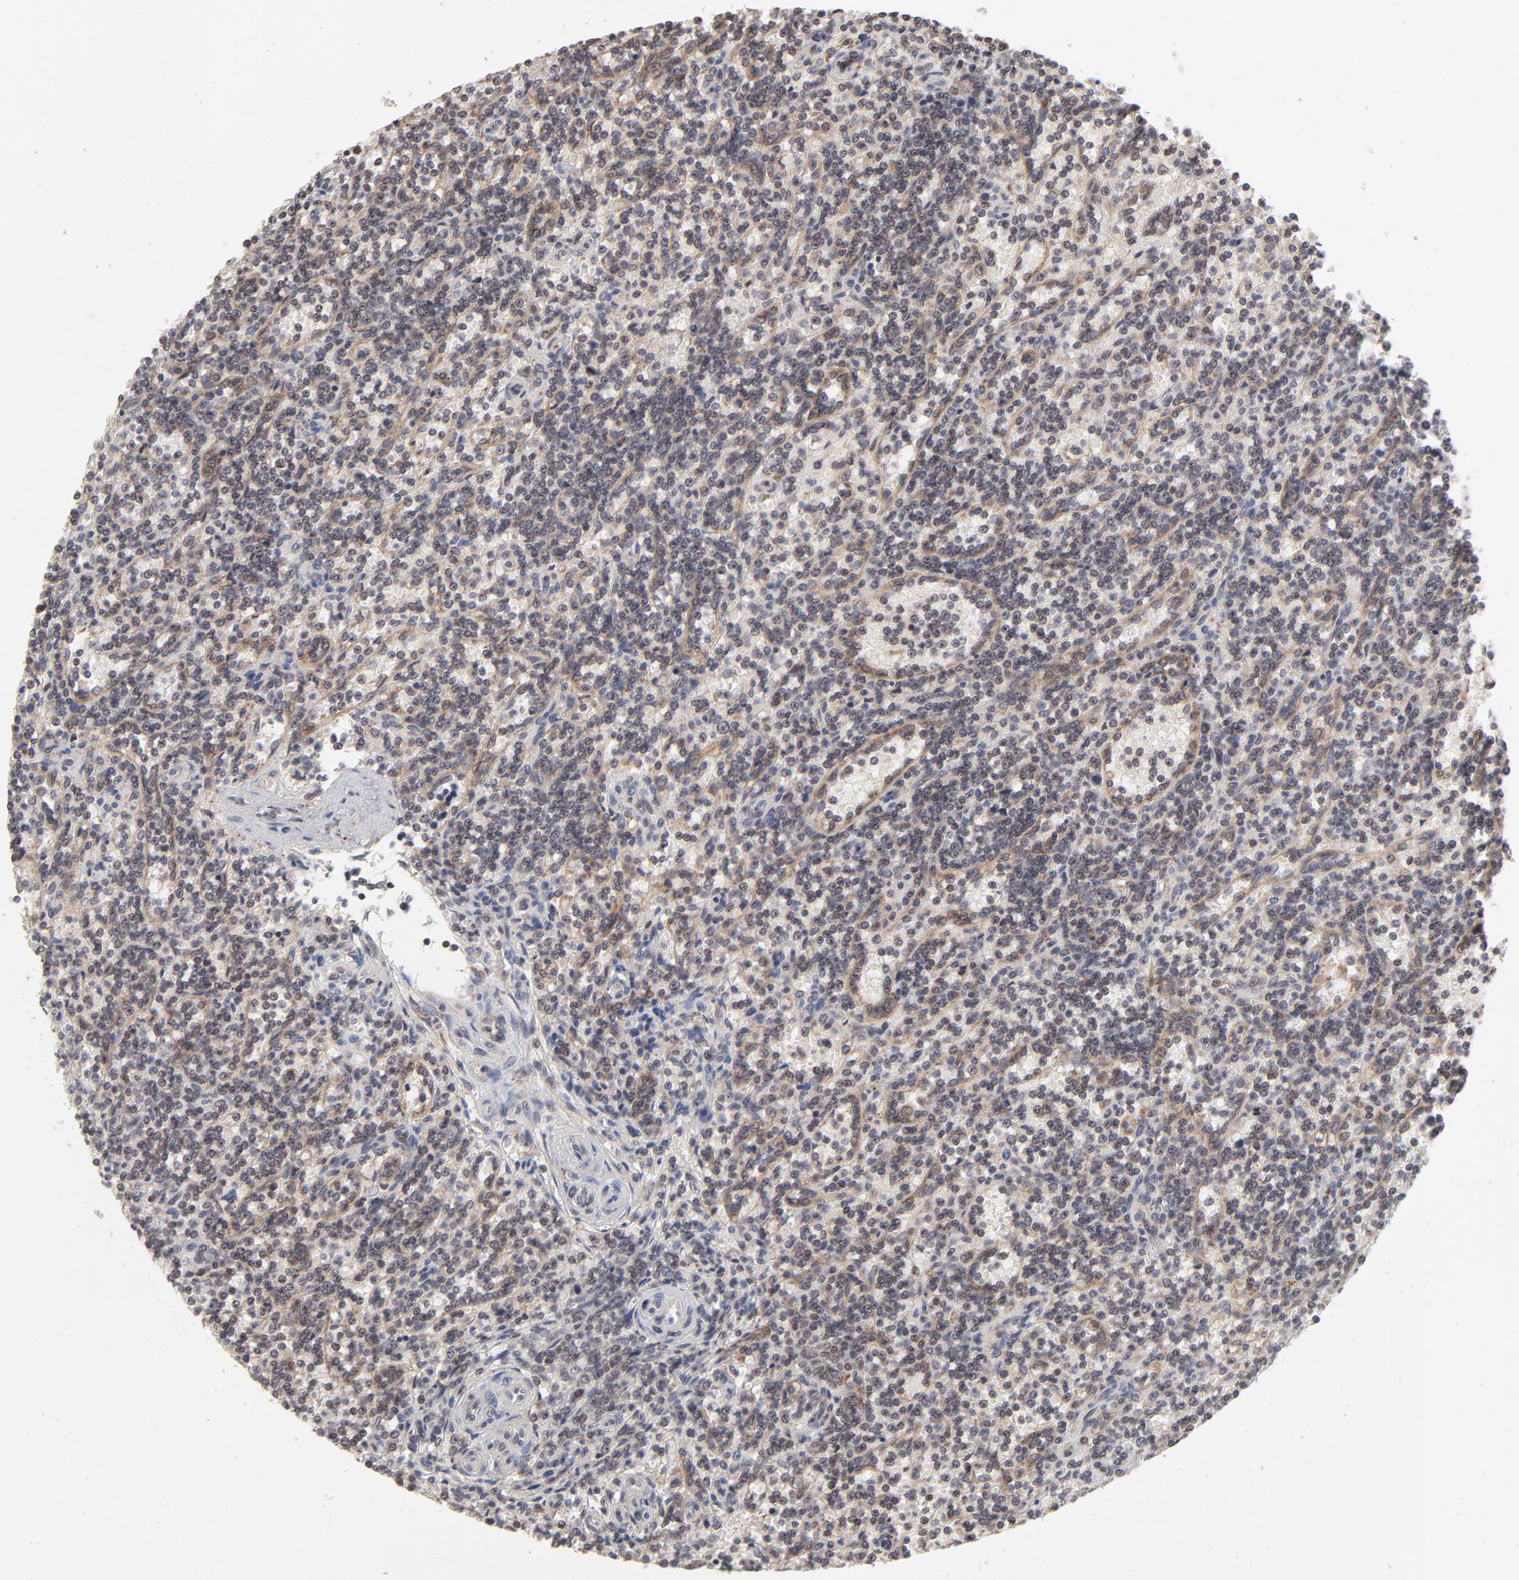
{"staining": {"intensity": "weak", "quantity": "25%-75%", "location": "nuclear"}, "tissue": "lymphoma", "cell_type": "Tumor cells", "image_type": "cancer", "snomed": [{"axis": "morphology", "description": "Malignant lymphoma, non-Hodgkin's type, Low grade"}, {"axis": "topography", "description": "Spleen"}], "caption": "An immunohistochemistry image of neoplastic tissue is shown. Protein staining in brown highlights weak nuclear positivity in lymphoma within tumor cells. (IHC, brightfield microscopy, high magnification).", "gene": "ARIH1", "patient": {"sex": "male", "age": 73}}